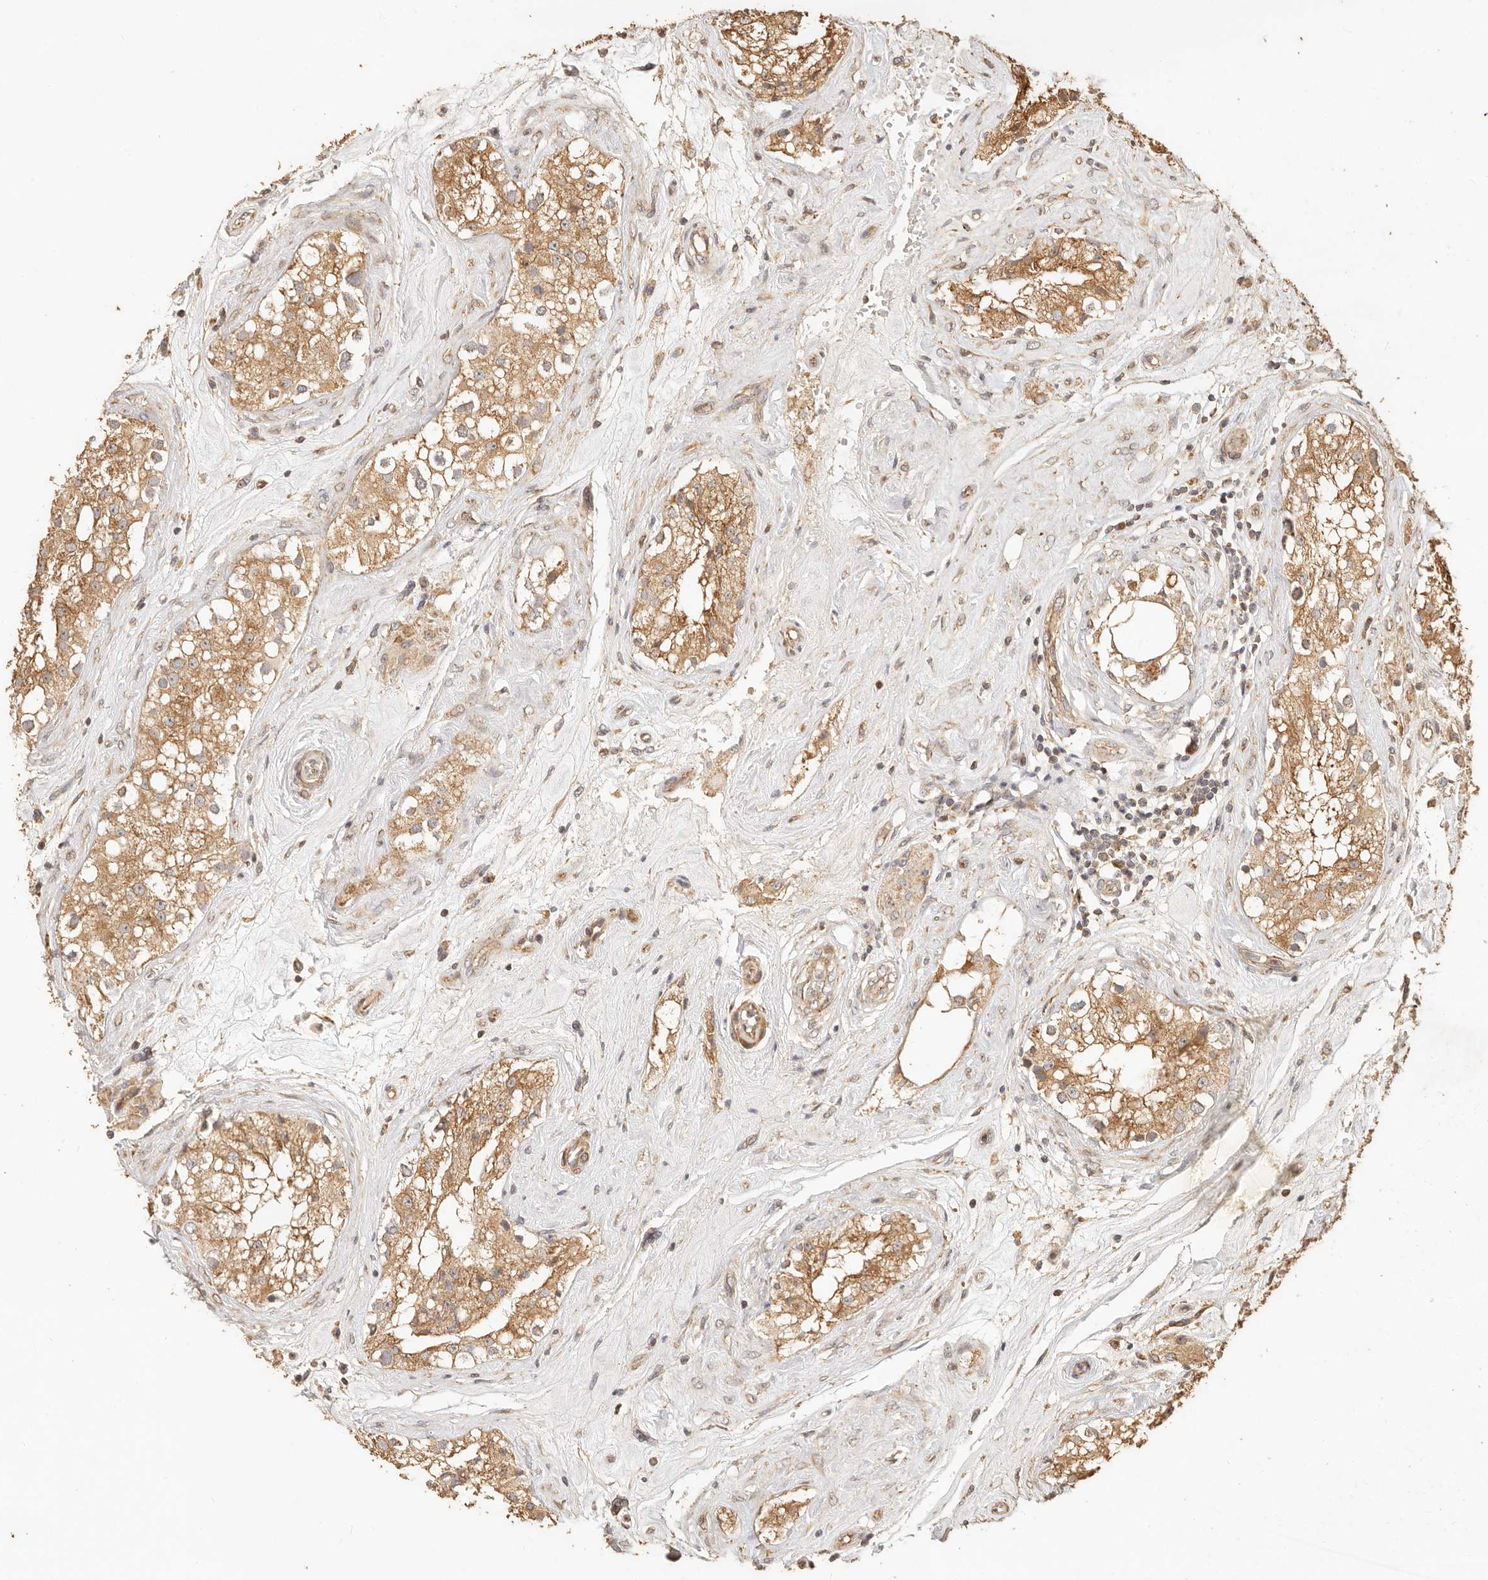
{"staining": {"intensity": "moderate", "quantity": ">75%", "location": "cytoplasmic/membranous"}, "tissue": "testis", "cell_type": "Cells in seminiferous ducts", "image_type": "normal", "snomed": [{"axis": "morphology", "description": "Normal tissue, NOS"}, {"axis": "topography", "description": "Testis"}], "caption": "Brown immunohistochemical staining in normal testis reveals moderate cytoplasmic/membranous expression in approximately >75% of cells in seminiferous ducts.", "gene": "PTPN22", "patient": {"sex": "male", "age": 84}}